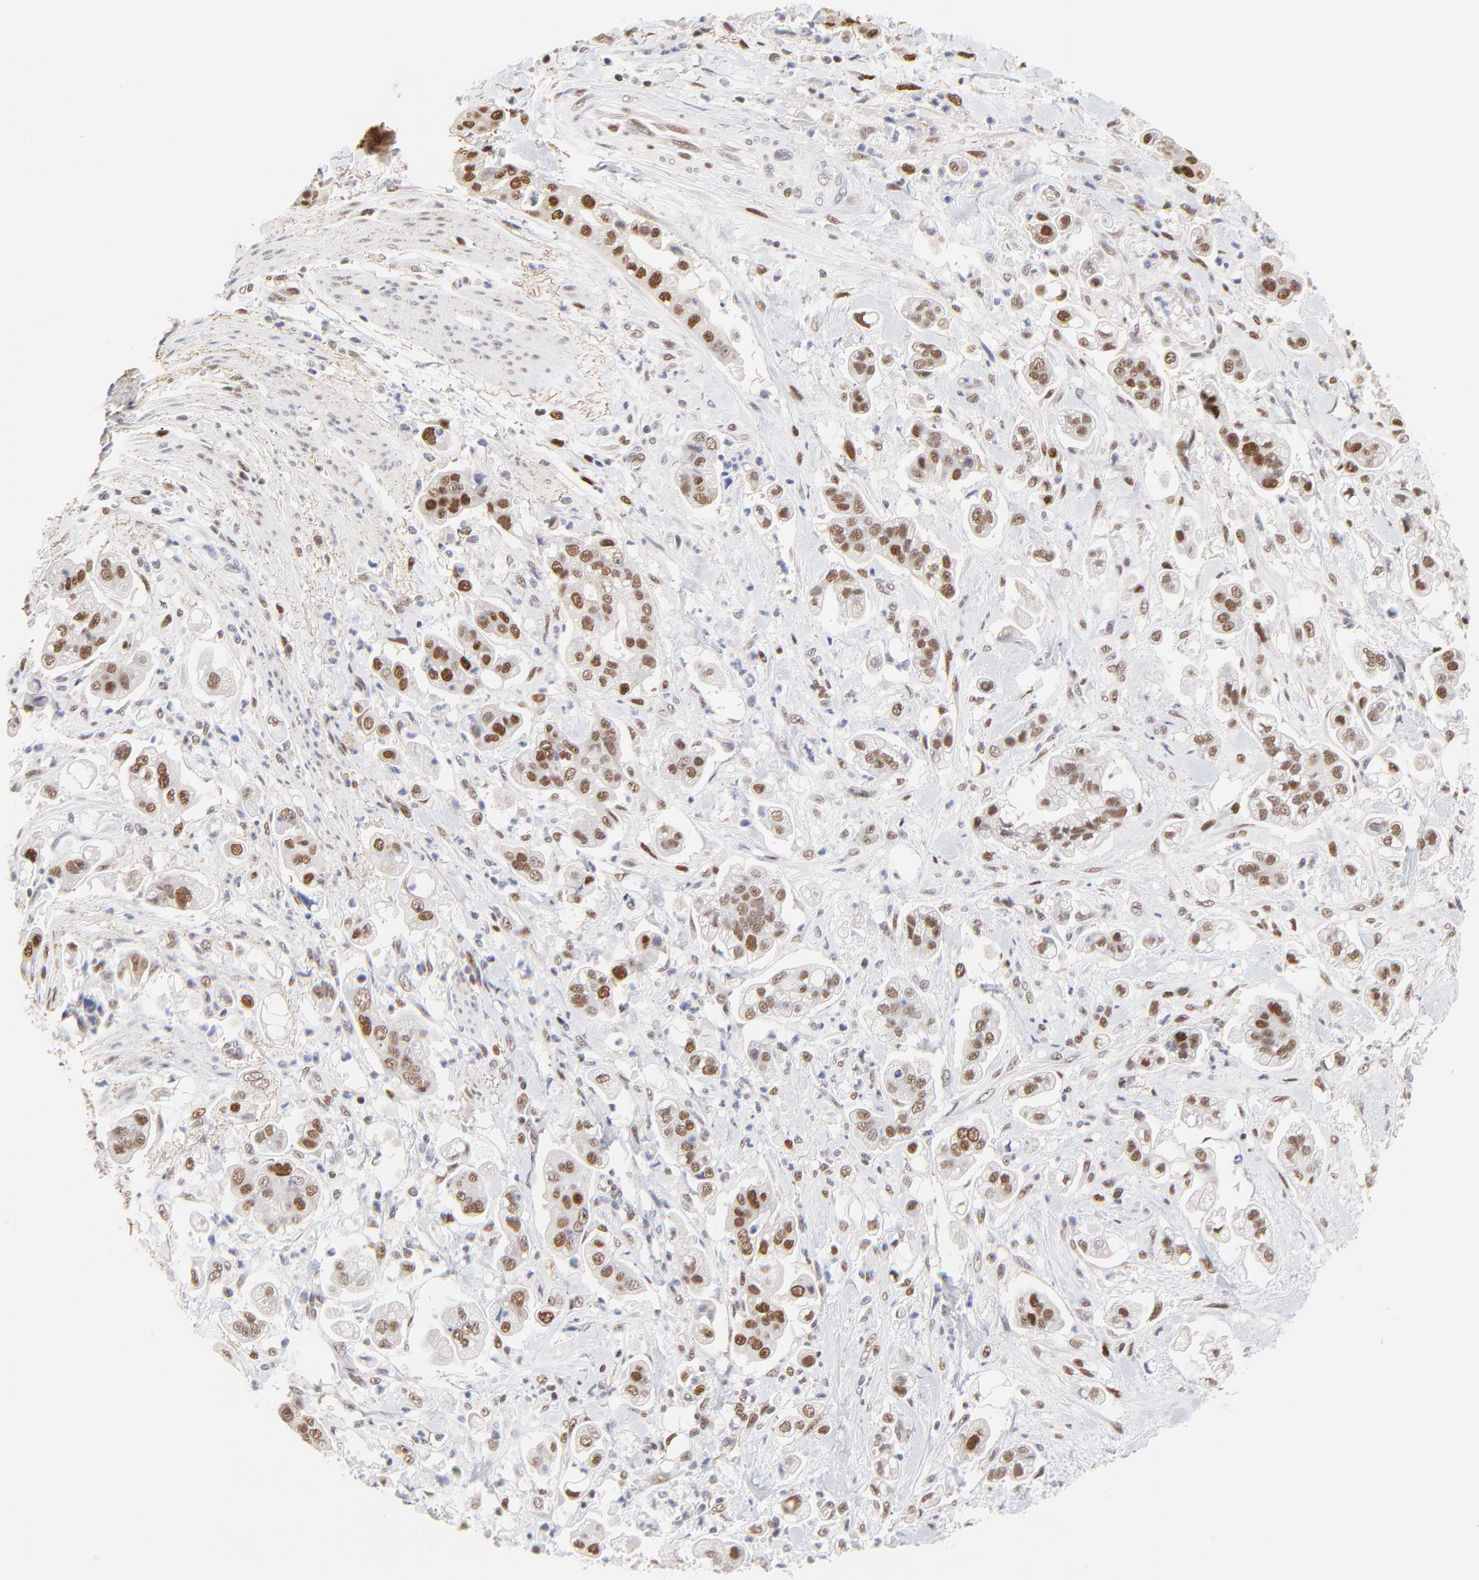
{"staining": {"intensity": "moderate", "quantity": ">75%", "location": "nuclear"}, "tissue": "stomach cancer", "cell_type": "Tumor cells", "image_type": "cancer", "snomed": [{"axis": "morphology", "description": "Adenocarcinoma, NOS"}, {"axis": "topography", "description": "Stomach"}], "caption": "The photomicrograph exhibits staining of stomach cancer, revealing moderate nuclear protein expression (brown color) within tumor cells.", "gene": "OGFOD1", "patient": {"sex": "male", "age": 62}}